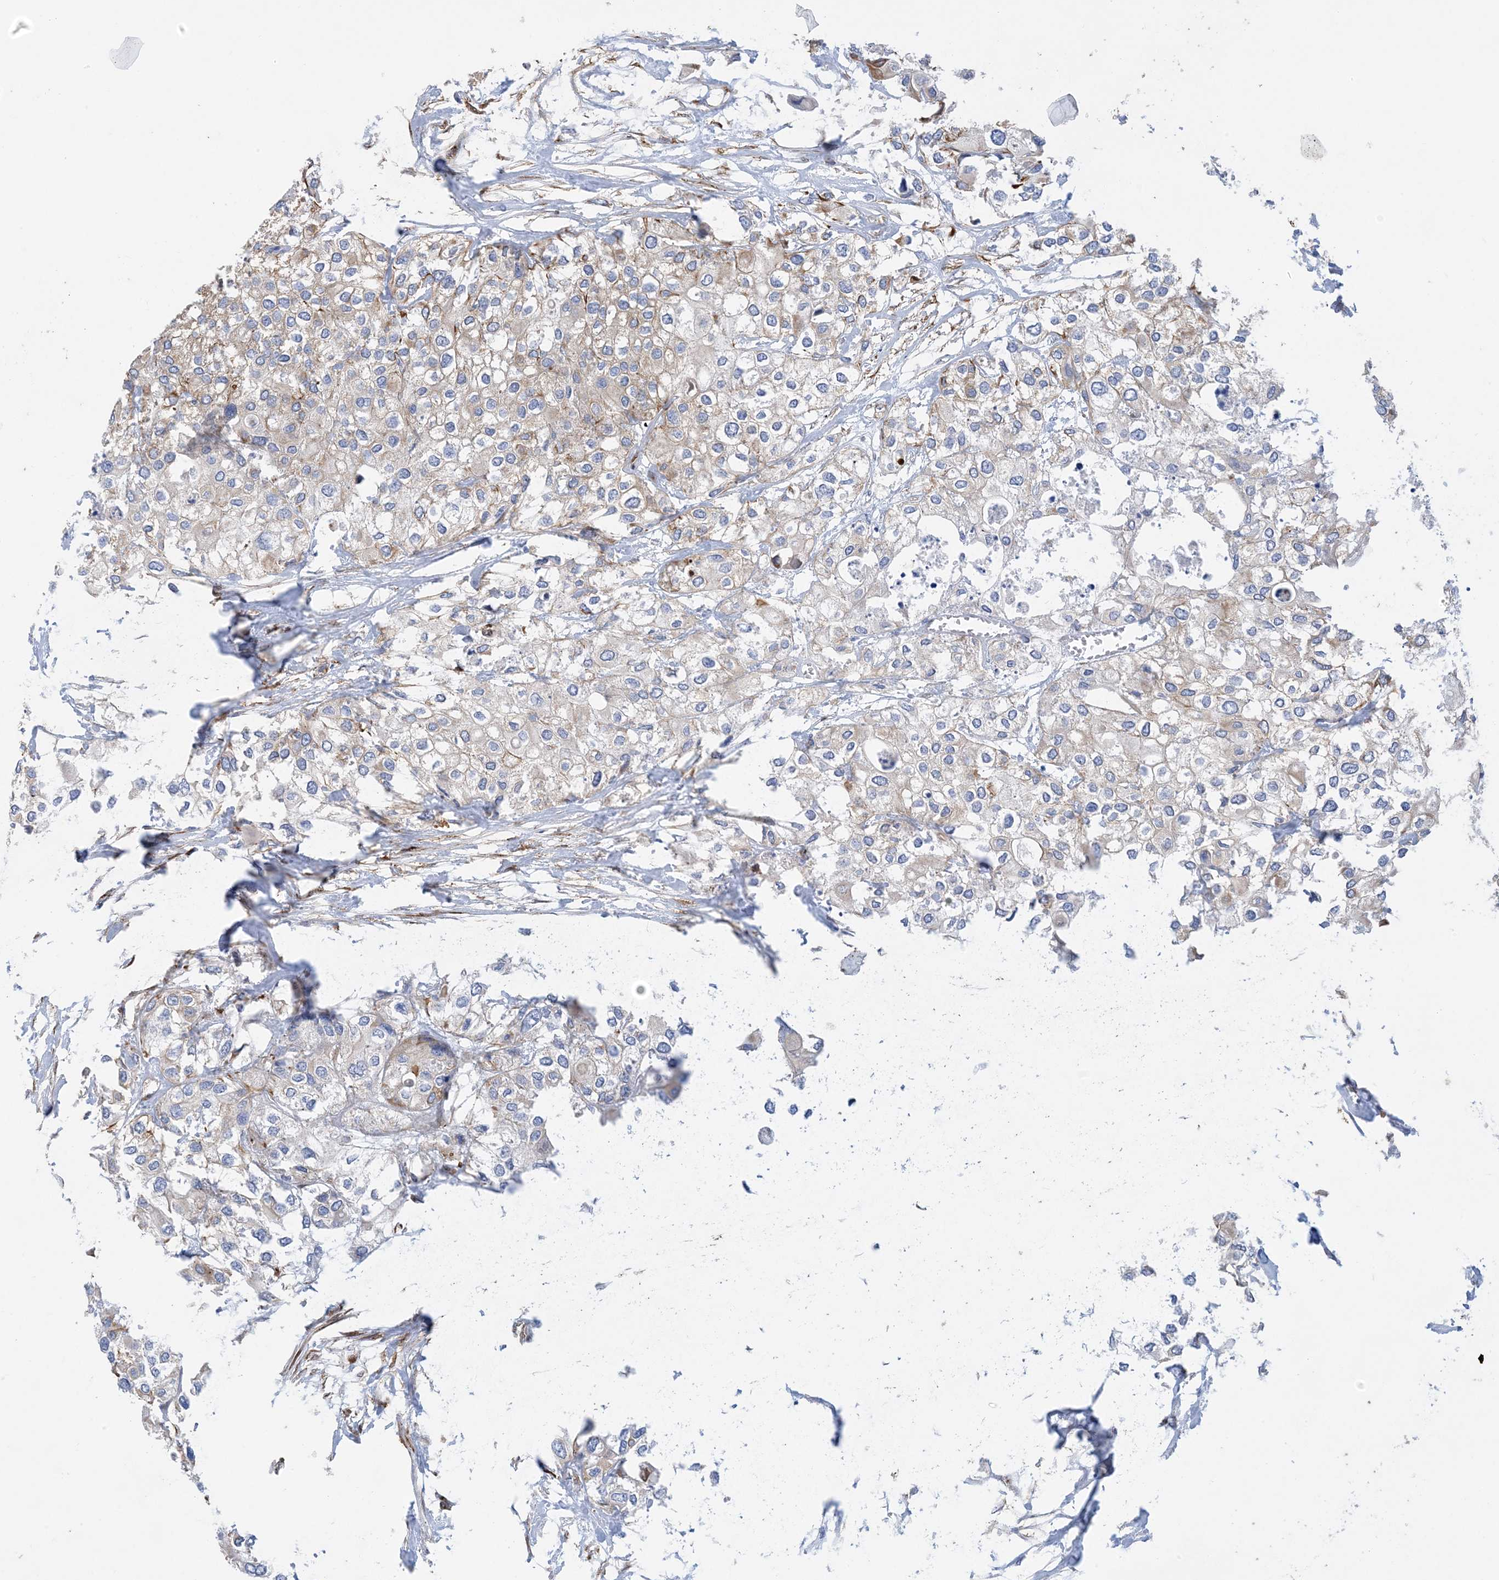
{"staining": {"intensity": "moderate", "quantity": "<25%", "location": "cytoplasmic/membranous"}, "tissue": "urothelial cancer", "cell_type": "Tumor cells", "image_type": "cancer", "snomed": [{"axis": "morphology", "description": "Urothelial carcinoma, High grade"}, {"axis": "topography", "description": "Urinary bladder"}], "caption": "Immunohistochemical staining of urothelial carcinoma (high-grade) exhibits moderate cytoplasmic/membranous protein expression in about <25% of tumor cells. (DAB IHC with brightfield microscopy, high magnification).", "gene": "RBMS3", "patient": {"sex": "male", "age": 64}}